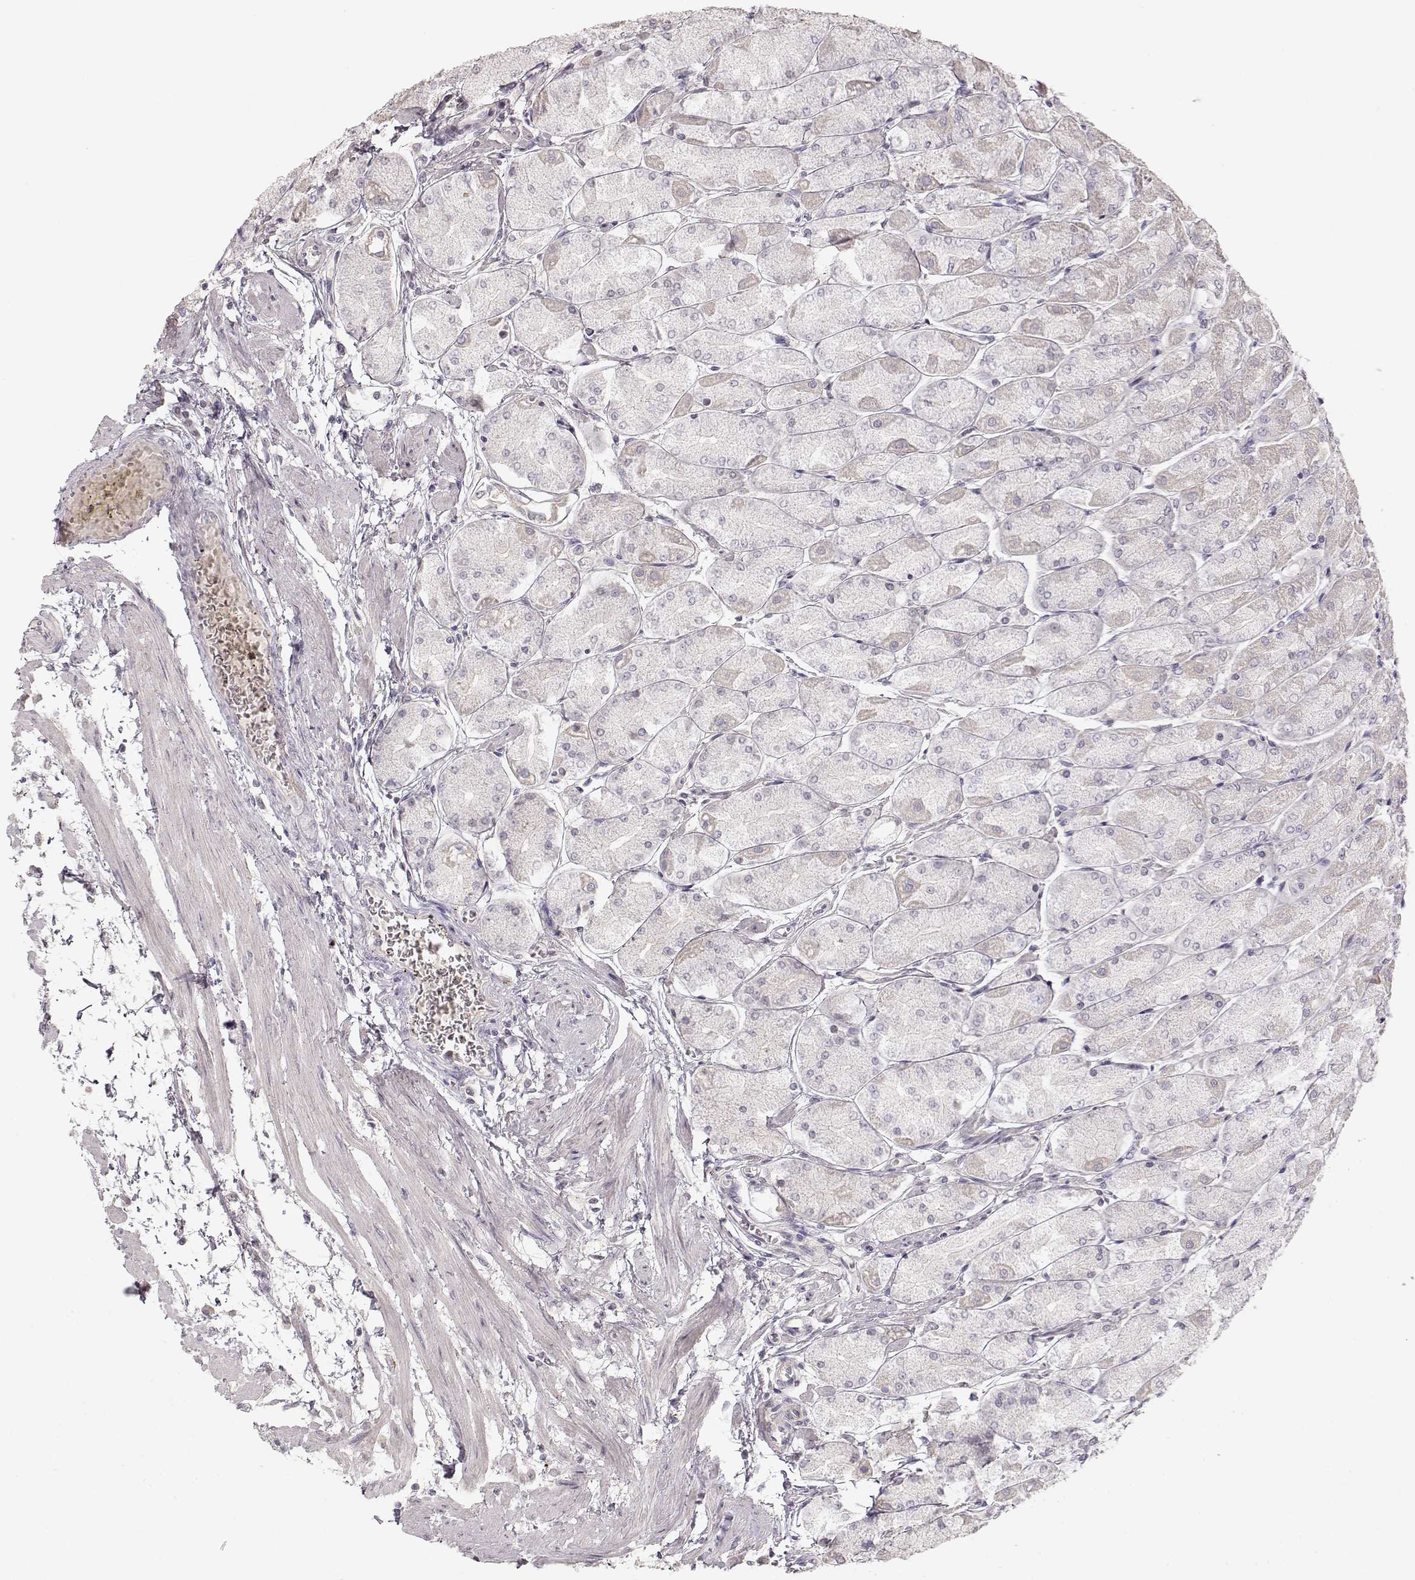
{"staining": {"intensity": "weak", "quantity": "<25%", "location": "cytoplasmic/membranous"}, "tissue": "stomach", "cell_type": "Glandular cells", "image_type": "normal", "snomed": [{"axis": "morphology", "description": "Normal tissue, NOS"}, {"axis": "topography", "description": "Stomach, upper"}], "caption": "Immunohistochemistry (IHC) of normal stomach demonstrates no staining in glandular cells. Nuclei are stained in blue.", "gene": "ARHGAP8", "patient": {"sex": "male", "age": 60}}